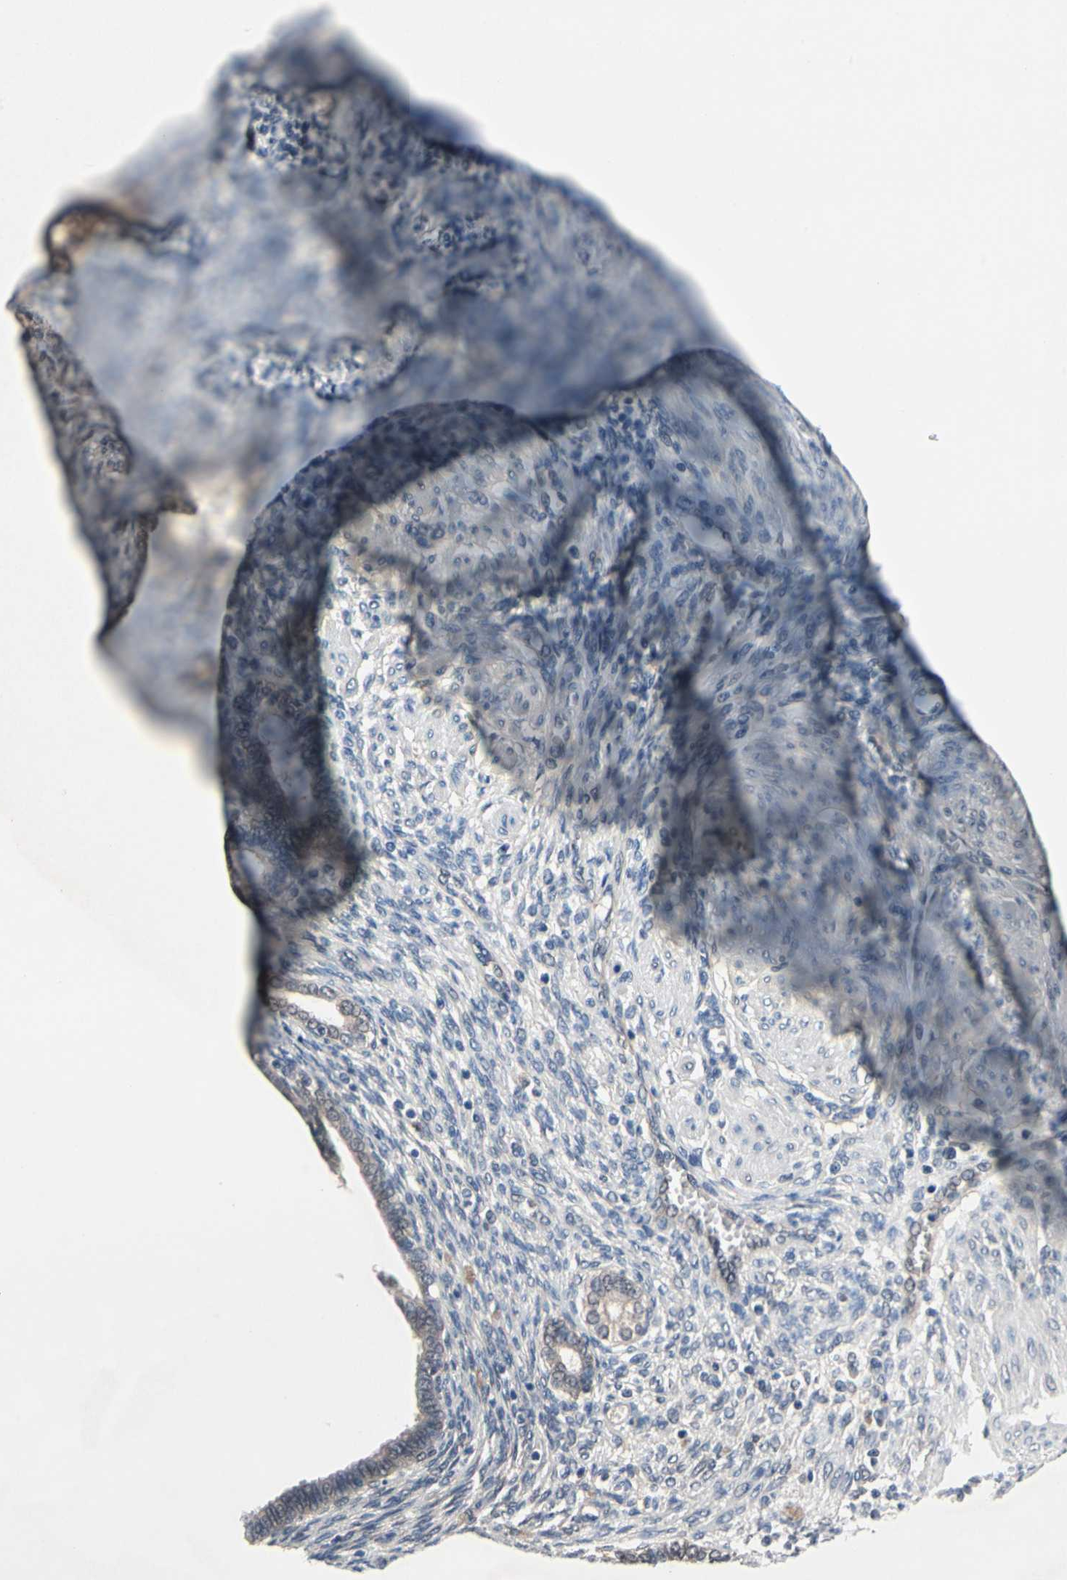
{"staining": {"intensity": "weak", "quantity": ">75%", "location": "cytoplasmic/membranous"}, "tissue": "endometrium", "cell_type": "Cells in endometrial stroma", "image_type": "normal", "snomed": [{"axis": "morphology", "description": "Normal tissue, NOS"}, {"axis": "topography", "description": "Endometrium"}], "caption": "Approximately >75% of cells in endometrial stroma in benign human endometrium display weak cytoplasmic/membranous protein staining as visualized by brown immunohistochemical staining.", "gene": "PRDX6", "patient": {"sex": "female", "age": 72}}